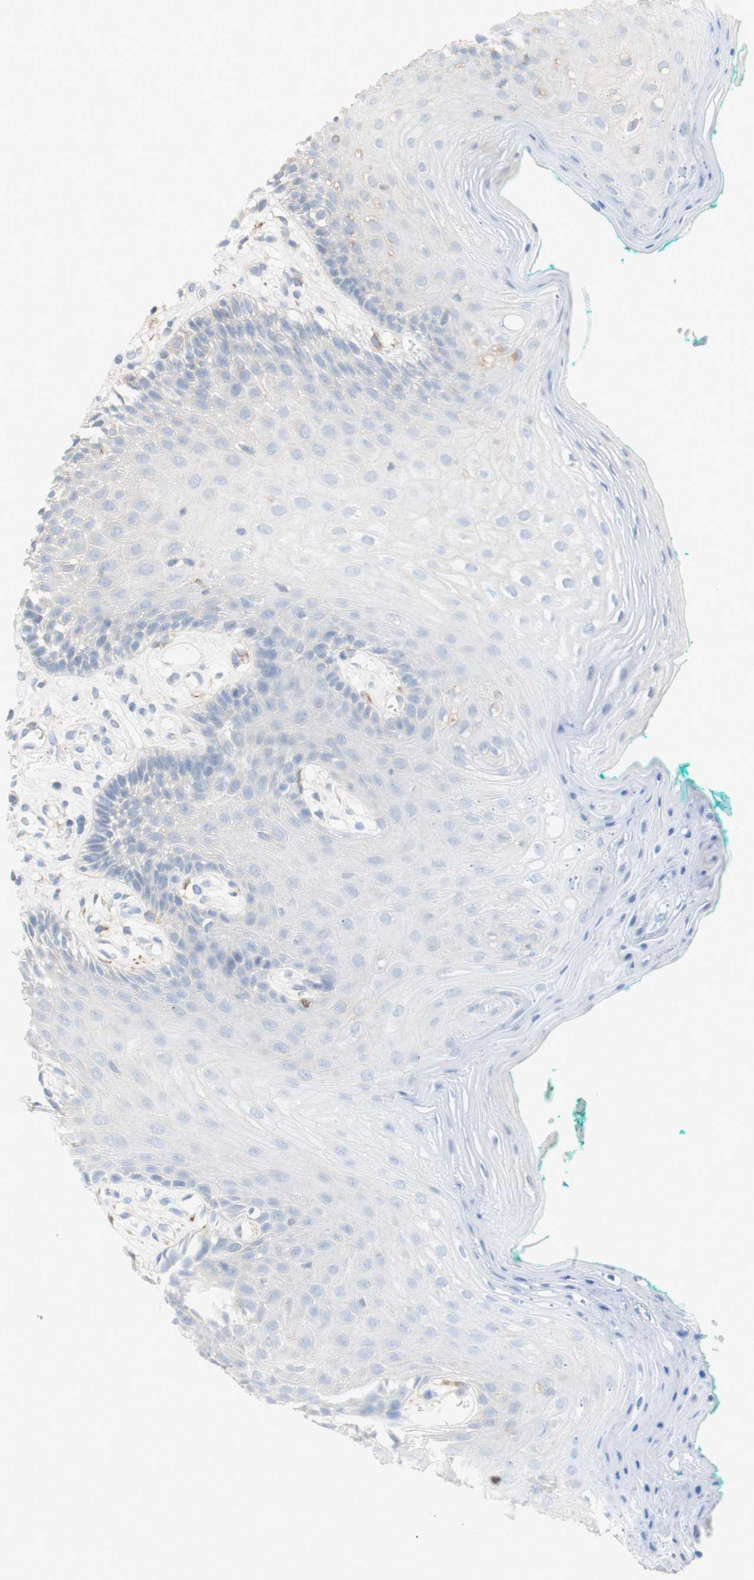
{"staining": {"intensity": "negative", "quantity": "none", "location": "none"}, "tissue": "oral mucosa", "cell_type": "Squamous epithelial cells", "image_type": "normal", "snomed": [{"axis": "morphology", "description": "Normal tissue, NOS"}, {"axis": "topography", "description": "Skeletal muscle"}, {"axis": "topography", "description": "Oral tissue"}, {"axis": "topography", "description": "Peripheral nerve tissue"}], "caption": "Squamous epithelial cells are negative for brown protein staining in benign oral mucosa. (DAB immunohistochemistry visualized using brightfield microscopy, high magnification).", "gene": "PACSIN1", "patient": {"sex": "female", "age": 84}}